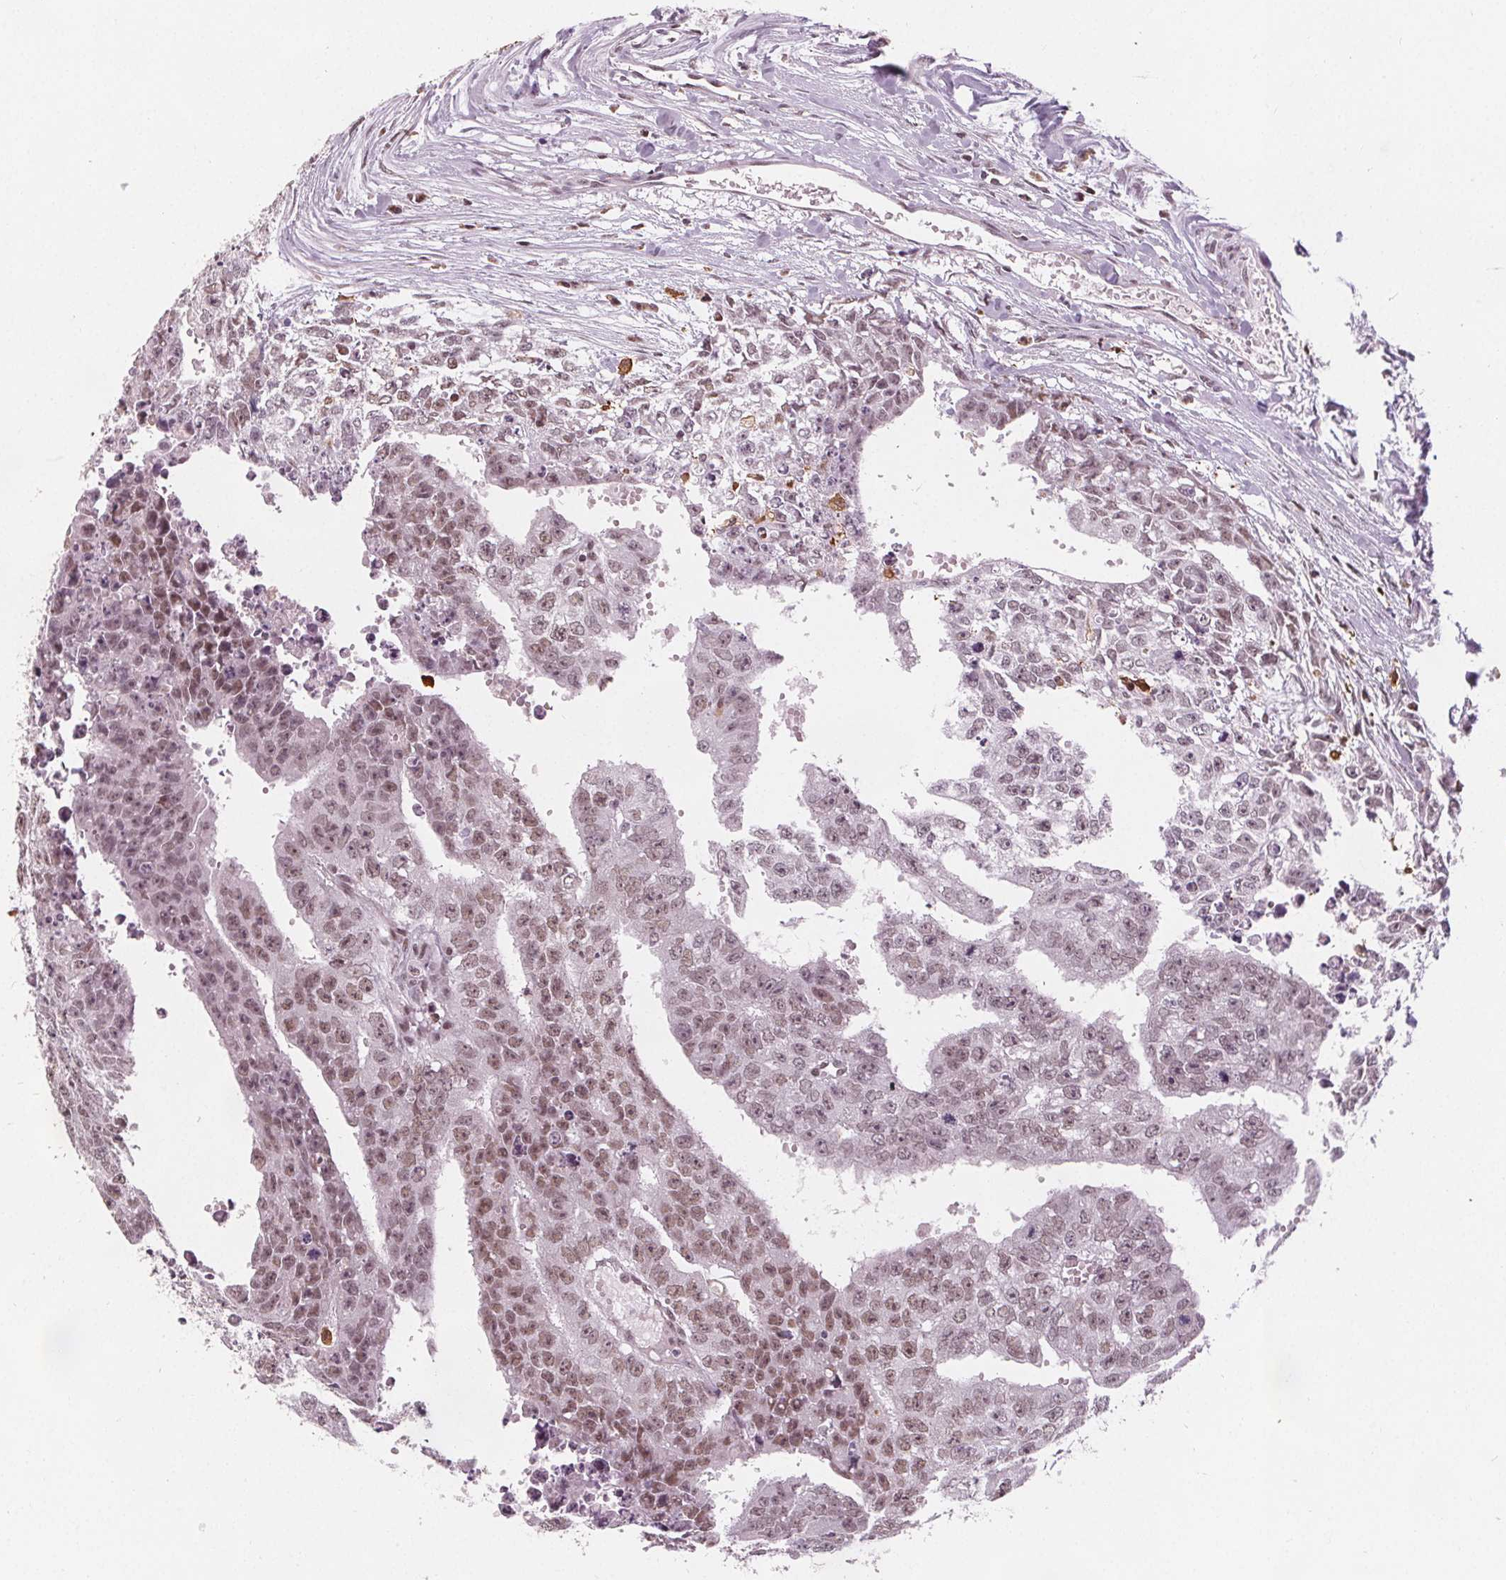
{"staining": {"intensity": "moderate", "quantity": "25%-75%", "location": "nuclear"}, "tissue": "testis cancer", "cell_type": "Tumor cells", "image_type": "cancer", "snomed": [{"axis": "morphology", "description": "Carcinoma, Embryonal, NOS"}, {"axis": "morphology", "description": "Teratoma, malignant, NOS"}, {"axis": "topography", "description": "Testis"}], "caption": "Testis cancer (malignant teratoma) stained with immunohistochemistry (IHC) demonstrates moderate nuclear staining in about 25%-75% of tumor cells.", "gene": "DPM2", "patient": {"sex": "male", "age": 24}}